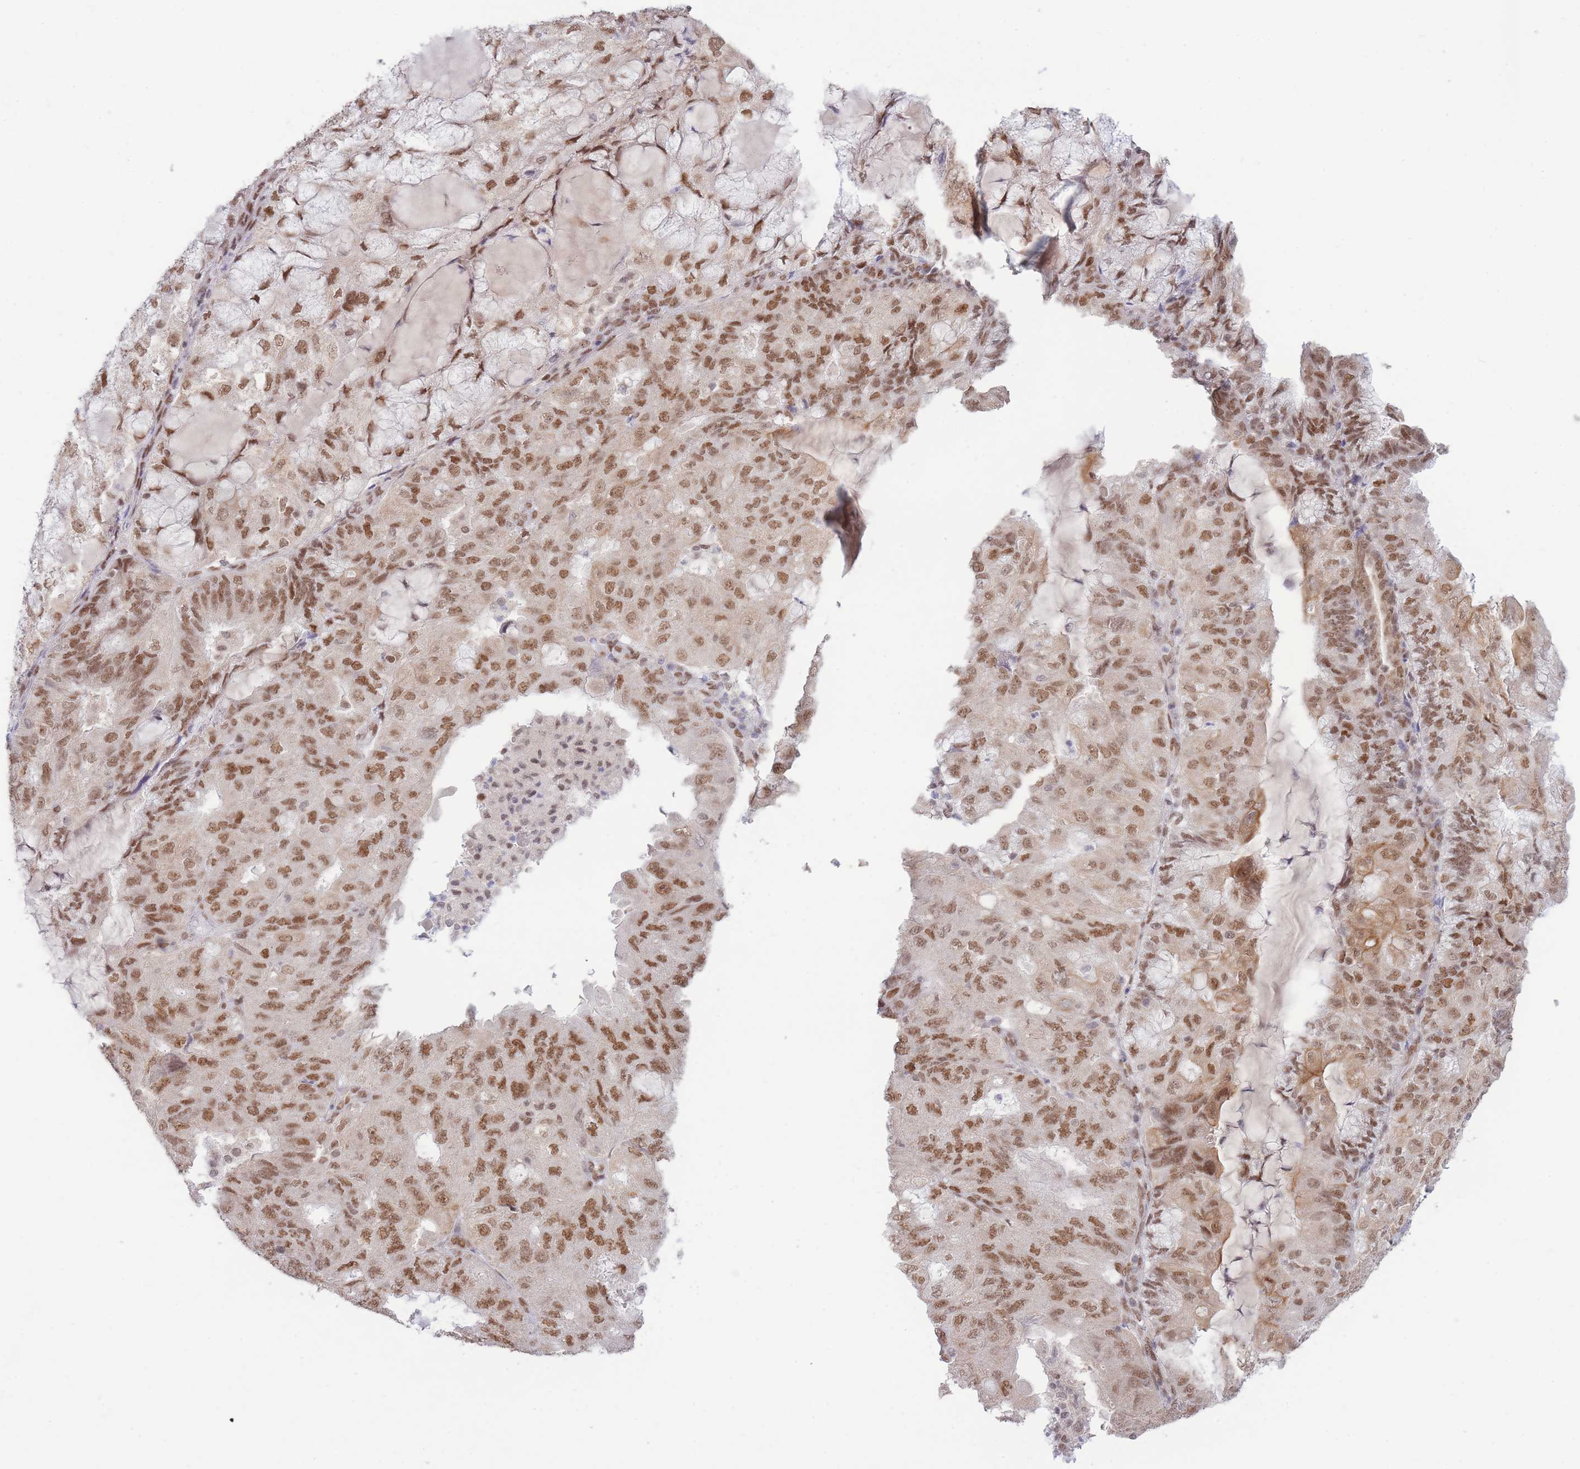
{"staining": {"intensity": "moderate", "quantity": ">75%", "location": "nuclear"}, "tissue": "endometrial cancer", "cell_type": "Tumor cells", "image_type": "cancer", "snomed": [{"axis": "morphology", "description": "Adenocarcinoma, NOS"}, {"axis": "topography", "description": "Endometrium"}], "caption": "The histopathology image displays immunohistochemical staining of adenocarcinoma (endometrial). There is moderate nuclear positivity is present in approximately >75% of tumor cells.", "gene": "CARD8", "patient": {"sex": "female", "age": 81}}